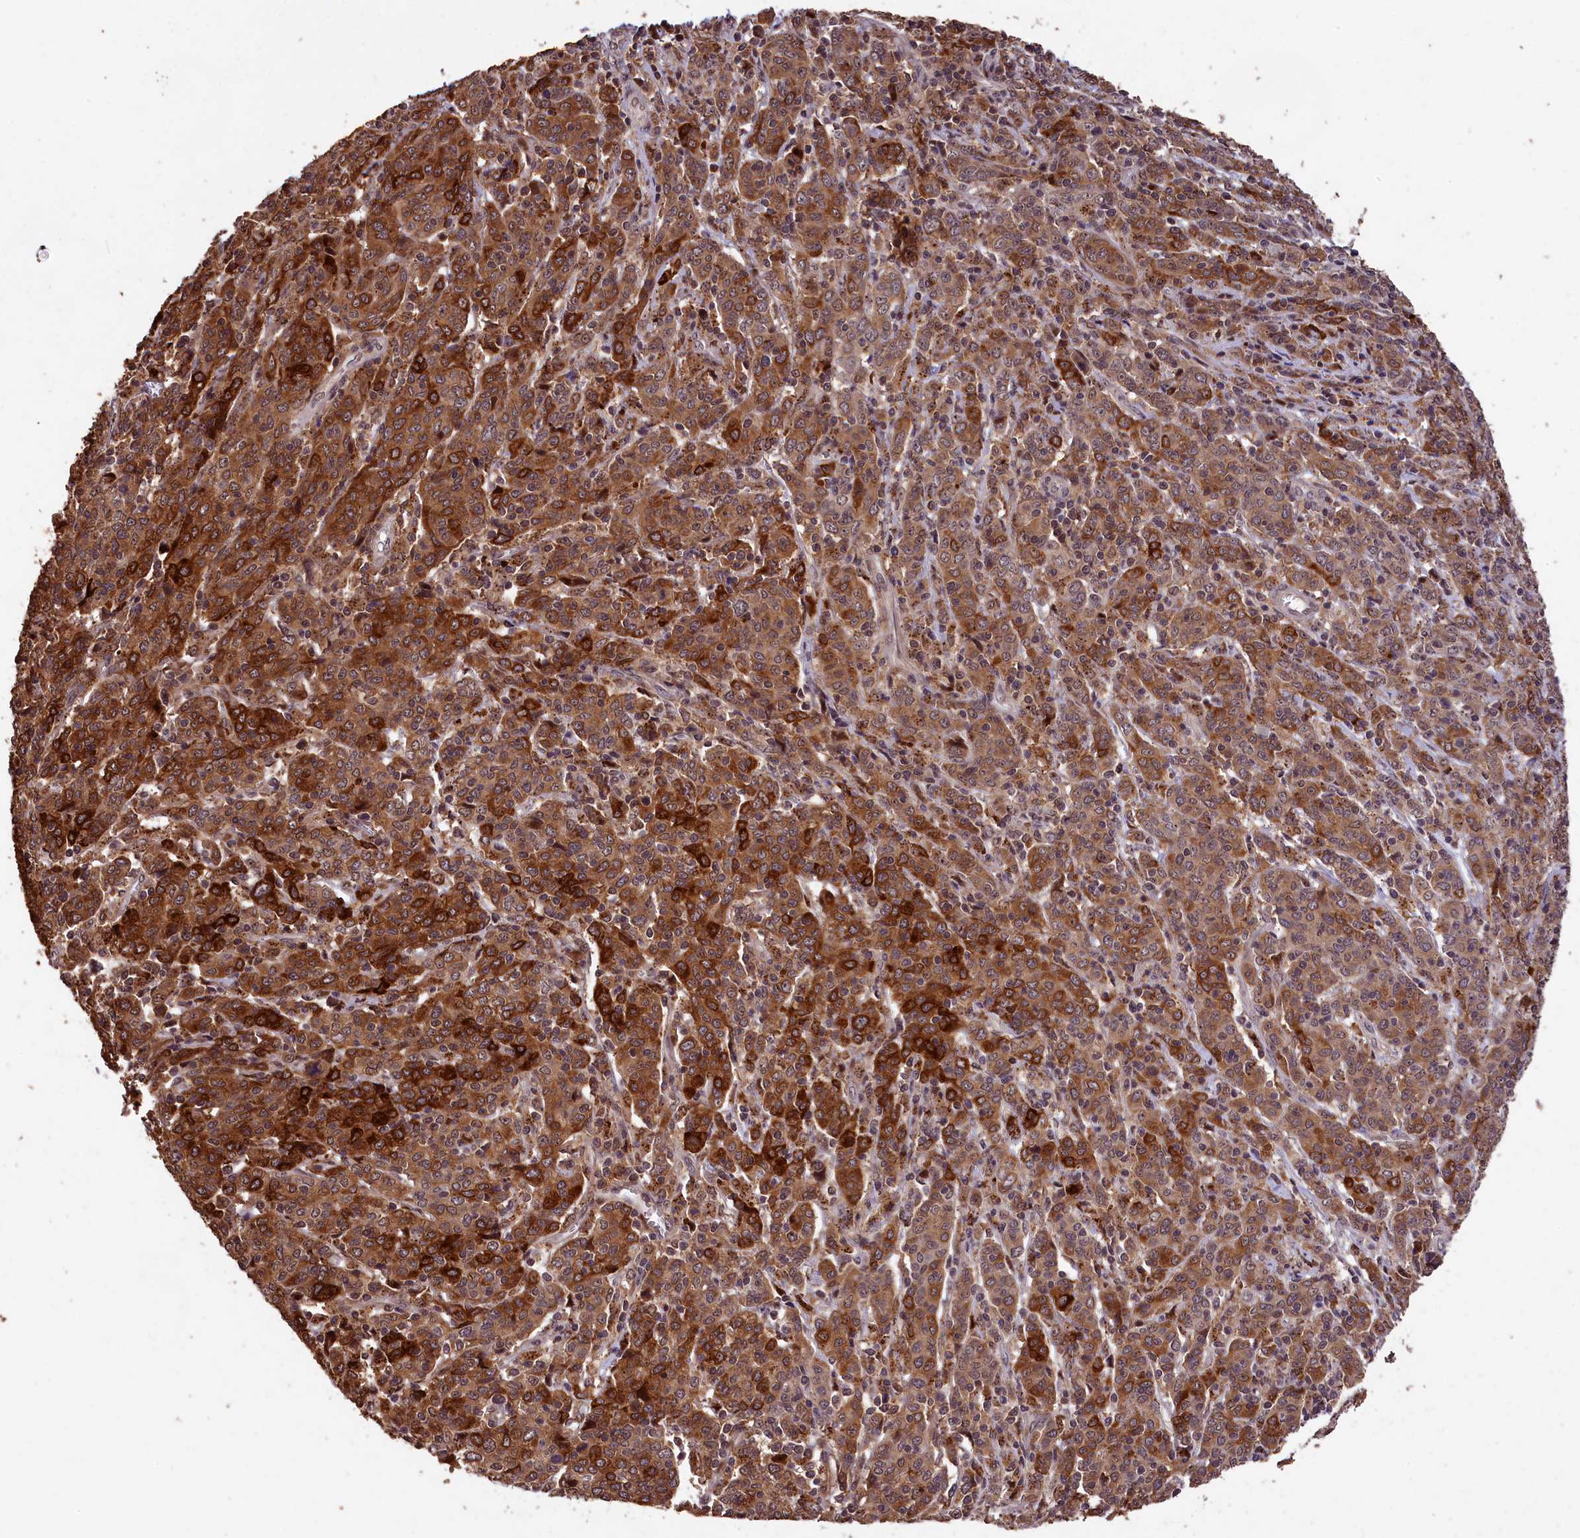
{"staining": {"intensity": "strong", "quantity": ">75%", "location": "cytoplasmic/membranous"}, "tissue": "cervical cancer", "cell_type": "Tumor cells", "image_type": "cancer", "snomed": [{"axis": "morphology", "description": "Squamous cell carcinoma, NOS"}, {"axis": "topography", "description": "Cervix"}], "caption": "Human cervical cancer stained with a brown dye demonstrates strong cytoplasmic/membranous positive staining in about >75% of tumor cells.", "gene": "PHAF1", "patient": {"sex": "female", "age": 67}}